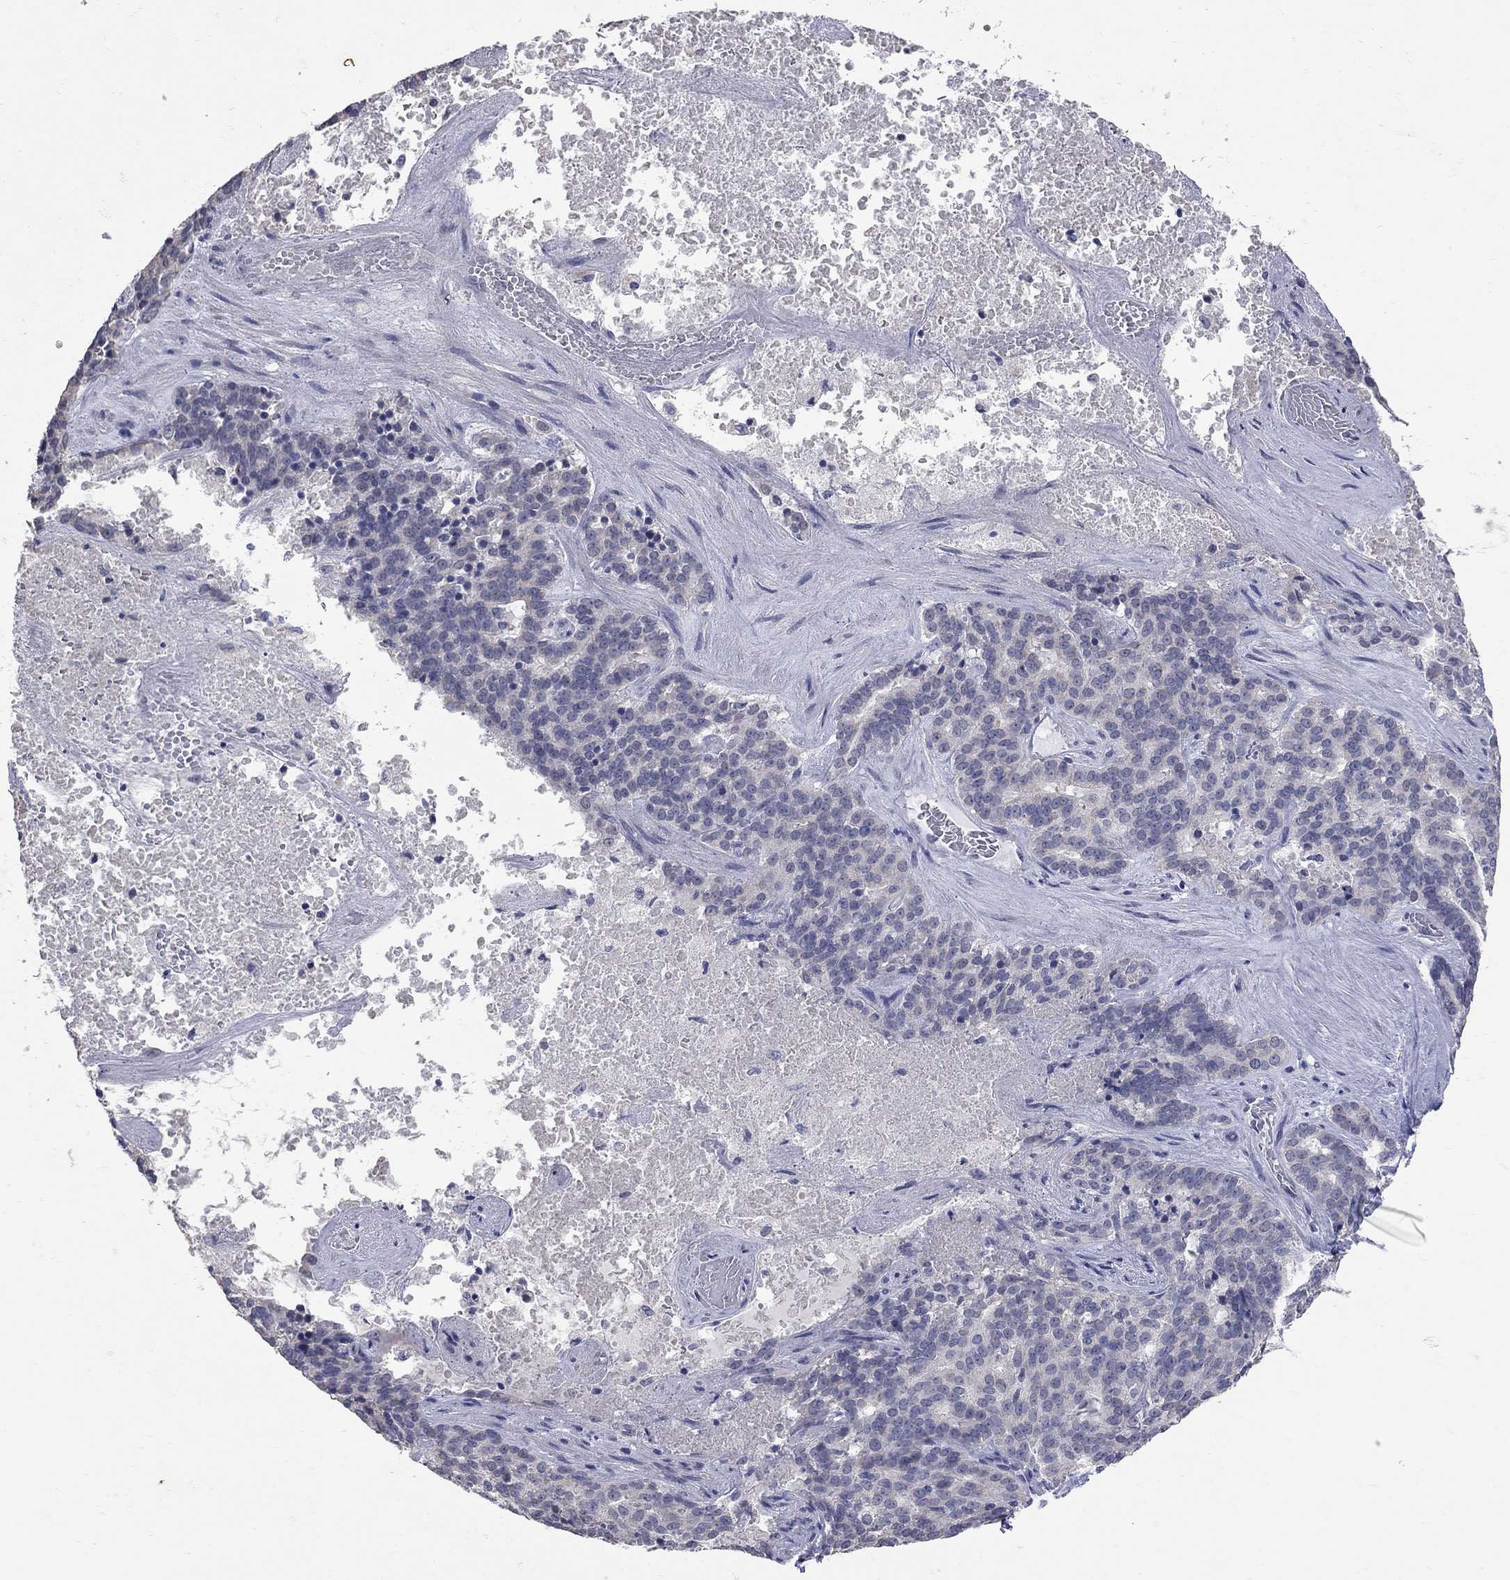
{"staining": {"intensity": "negative", "quantity": "none", "location": "none"}, "tissue": "liver cancer", "cell_type": "Tumor cells", "image_type": "cancer", "snomed": [{"axis": "morphology", "description": "Cholangiocarcinoma"}, {"axis": "topography", "description": "Liver"}], "caption": "Immunohistochemistry photomicrograph of human cholangiocarcinoma (liver) stained for a protein (brown), which demonstrates no expression in tumor cells. The staining was performed using DAB to visualize the protein expression in brown, while the nuclei were stained in blue with hematoxylin (Magnification: 20x).", "gene": "NOS2", "patient": {"sex": "female", "age": 47}}